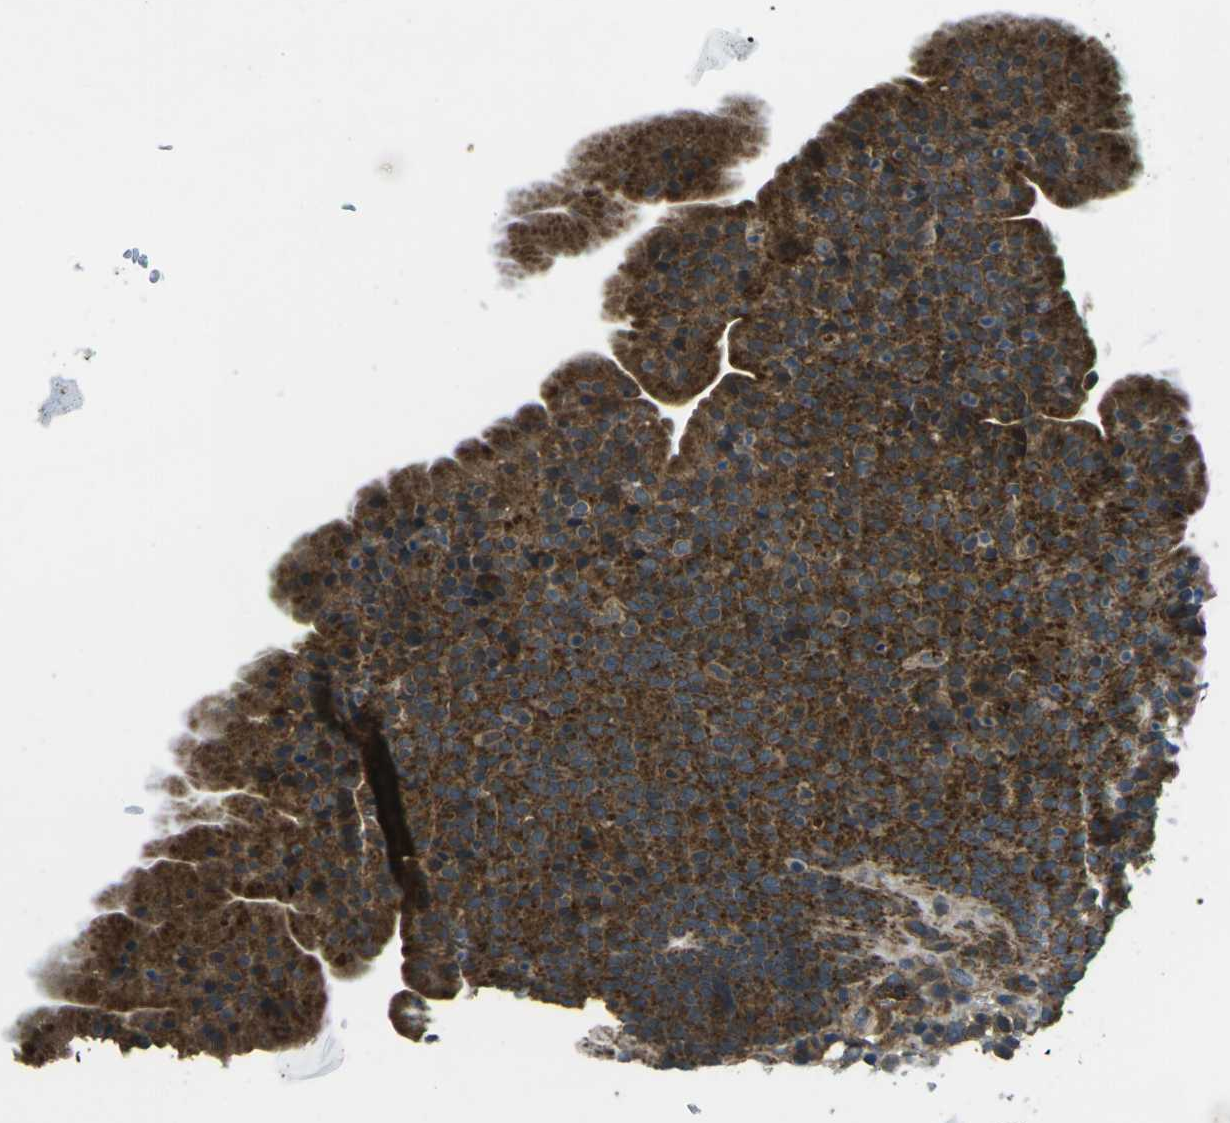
{"staining": {"intensity": "strong", "quantity": ">75%", "location": "cytoplasmic/membranous"}, "tissue": "urothelial cancer", "cell_type": "Tumor cells", "image_type": "cancer", "snomed": [{"axis": "morphology", "description": "Urothelial carcinoma, Low grade"}, {"axis": "topography", "description": "Urinary bladder"}], "caption": "Protein analysis of urothelial carcinoma (low-grade) tissue reveals strong cytoplasmic/membranous positivity in about >75% of tumor cells. Ihc stains the protein of interest in brown and the nuclei are stained blue.", "gene": "AFAP1", "patient": {"sex": "female", "age": 75}}